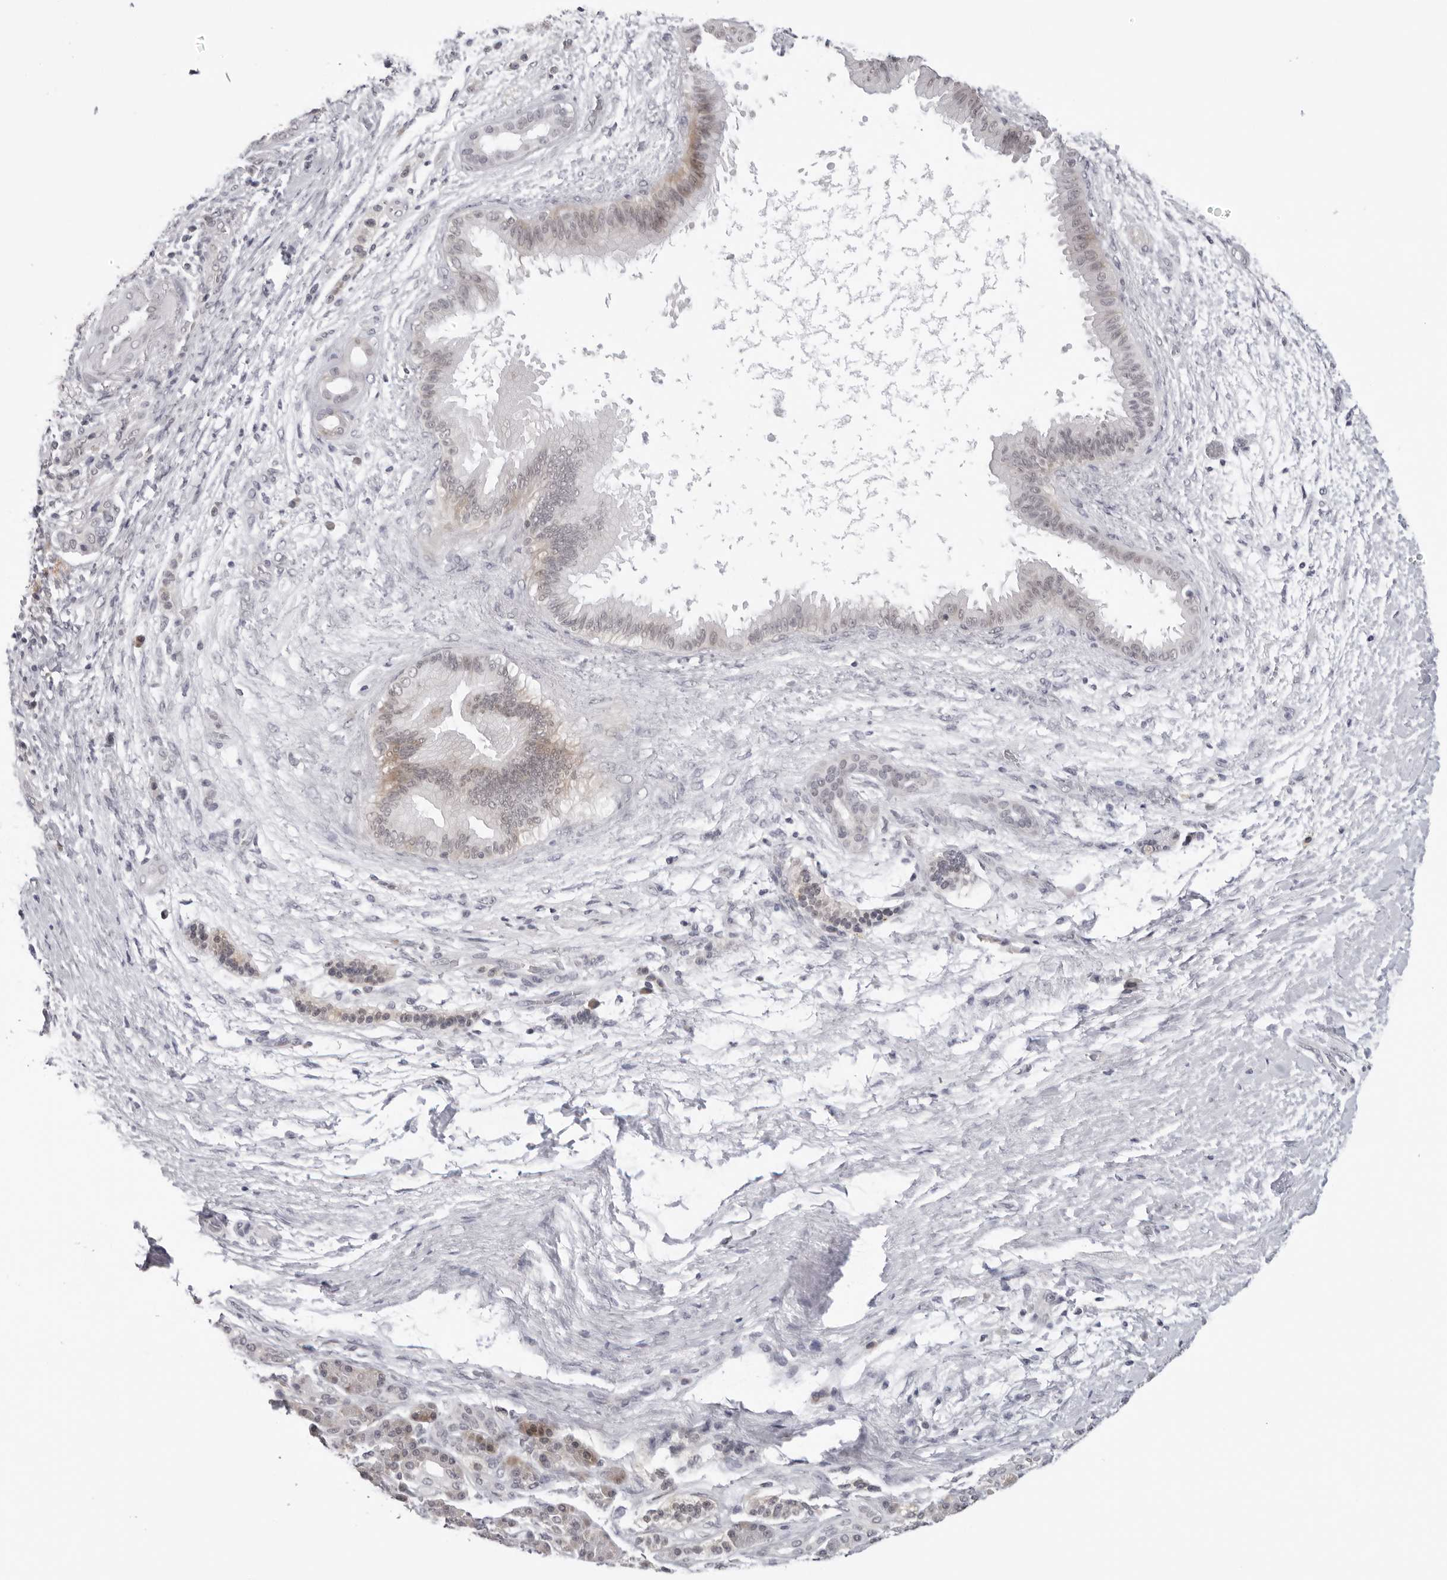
{"staining": {"intensity": "weak", "quantity": "<25%", "location": "cytoplasmic/membranous,nuclear"}, "tissue": "pancreatic cancer", "cell_type": "Tumor cells", "image_type": "cancer", "snomed": [{"axis": "morphology", "description": "Adenocarcinoma, NOS"}, {"axis": "topography", "description": "Pancreas"}], "caption": "A photomicrograph of pancreatic cancer stained for a protein displays no brown staining in tumor cells.", "gene": "PRUNE1", "patient": {"sex": "male", "age": 59}}